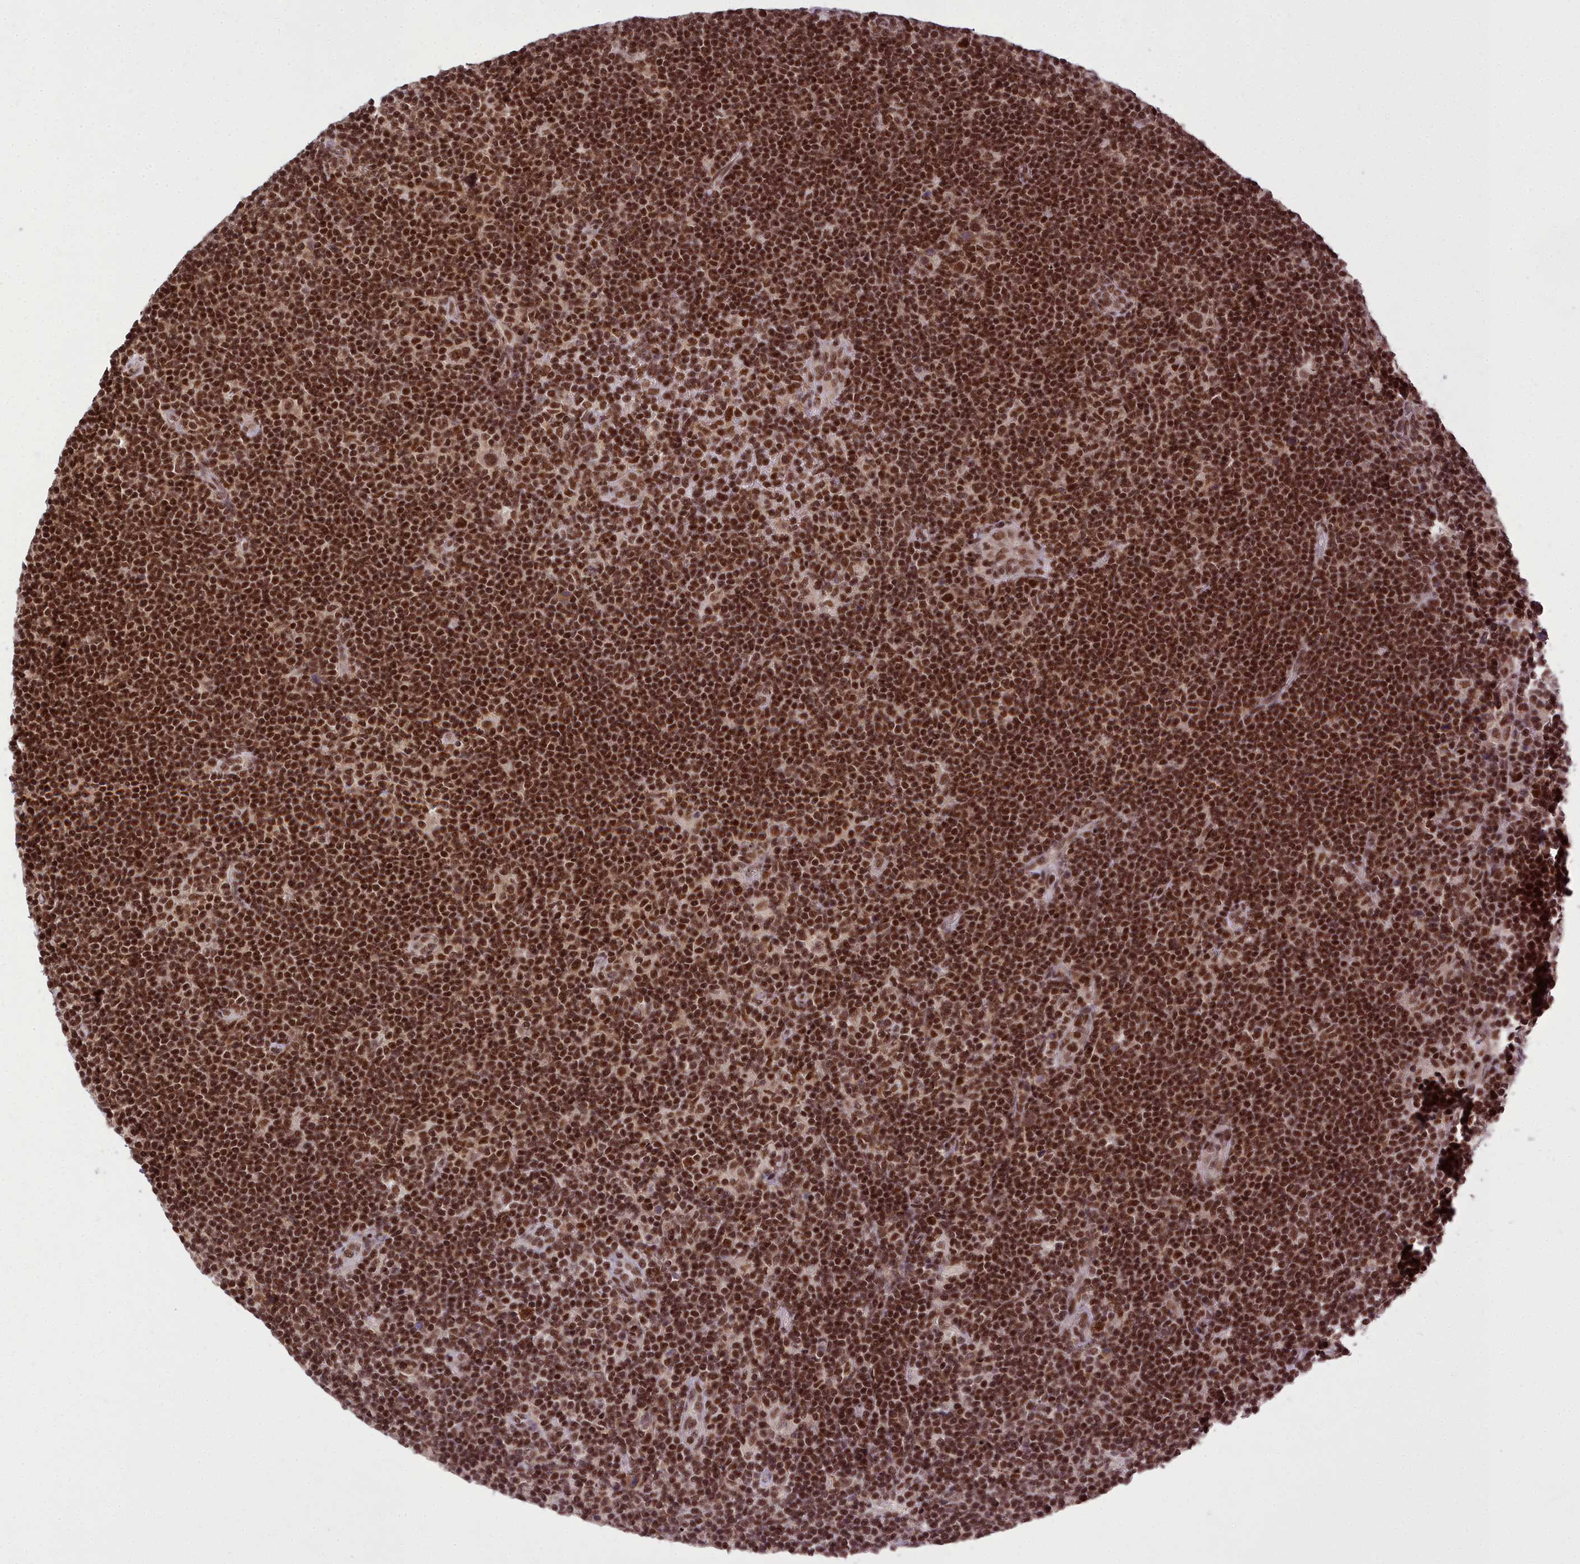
{"staining": {"intensity": "moderate", "quantity": ">75%", "location": "nuclear"}, "tissue": "lymphoma", "cell_type": "Tumor cells", "image_type": "cancer", "snomed": [{"axis": "morphology", "description": "Hodgkin's disease, NOS"}, {"axis": "topography", "description": "Lymph node"}], "caption": "Tumor cells reveal moderate nuclear staining in about >75% of cells in lymphoma.", "gene": "GMEB1", "patient": {"sex": "female", "age": 57}}